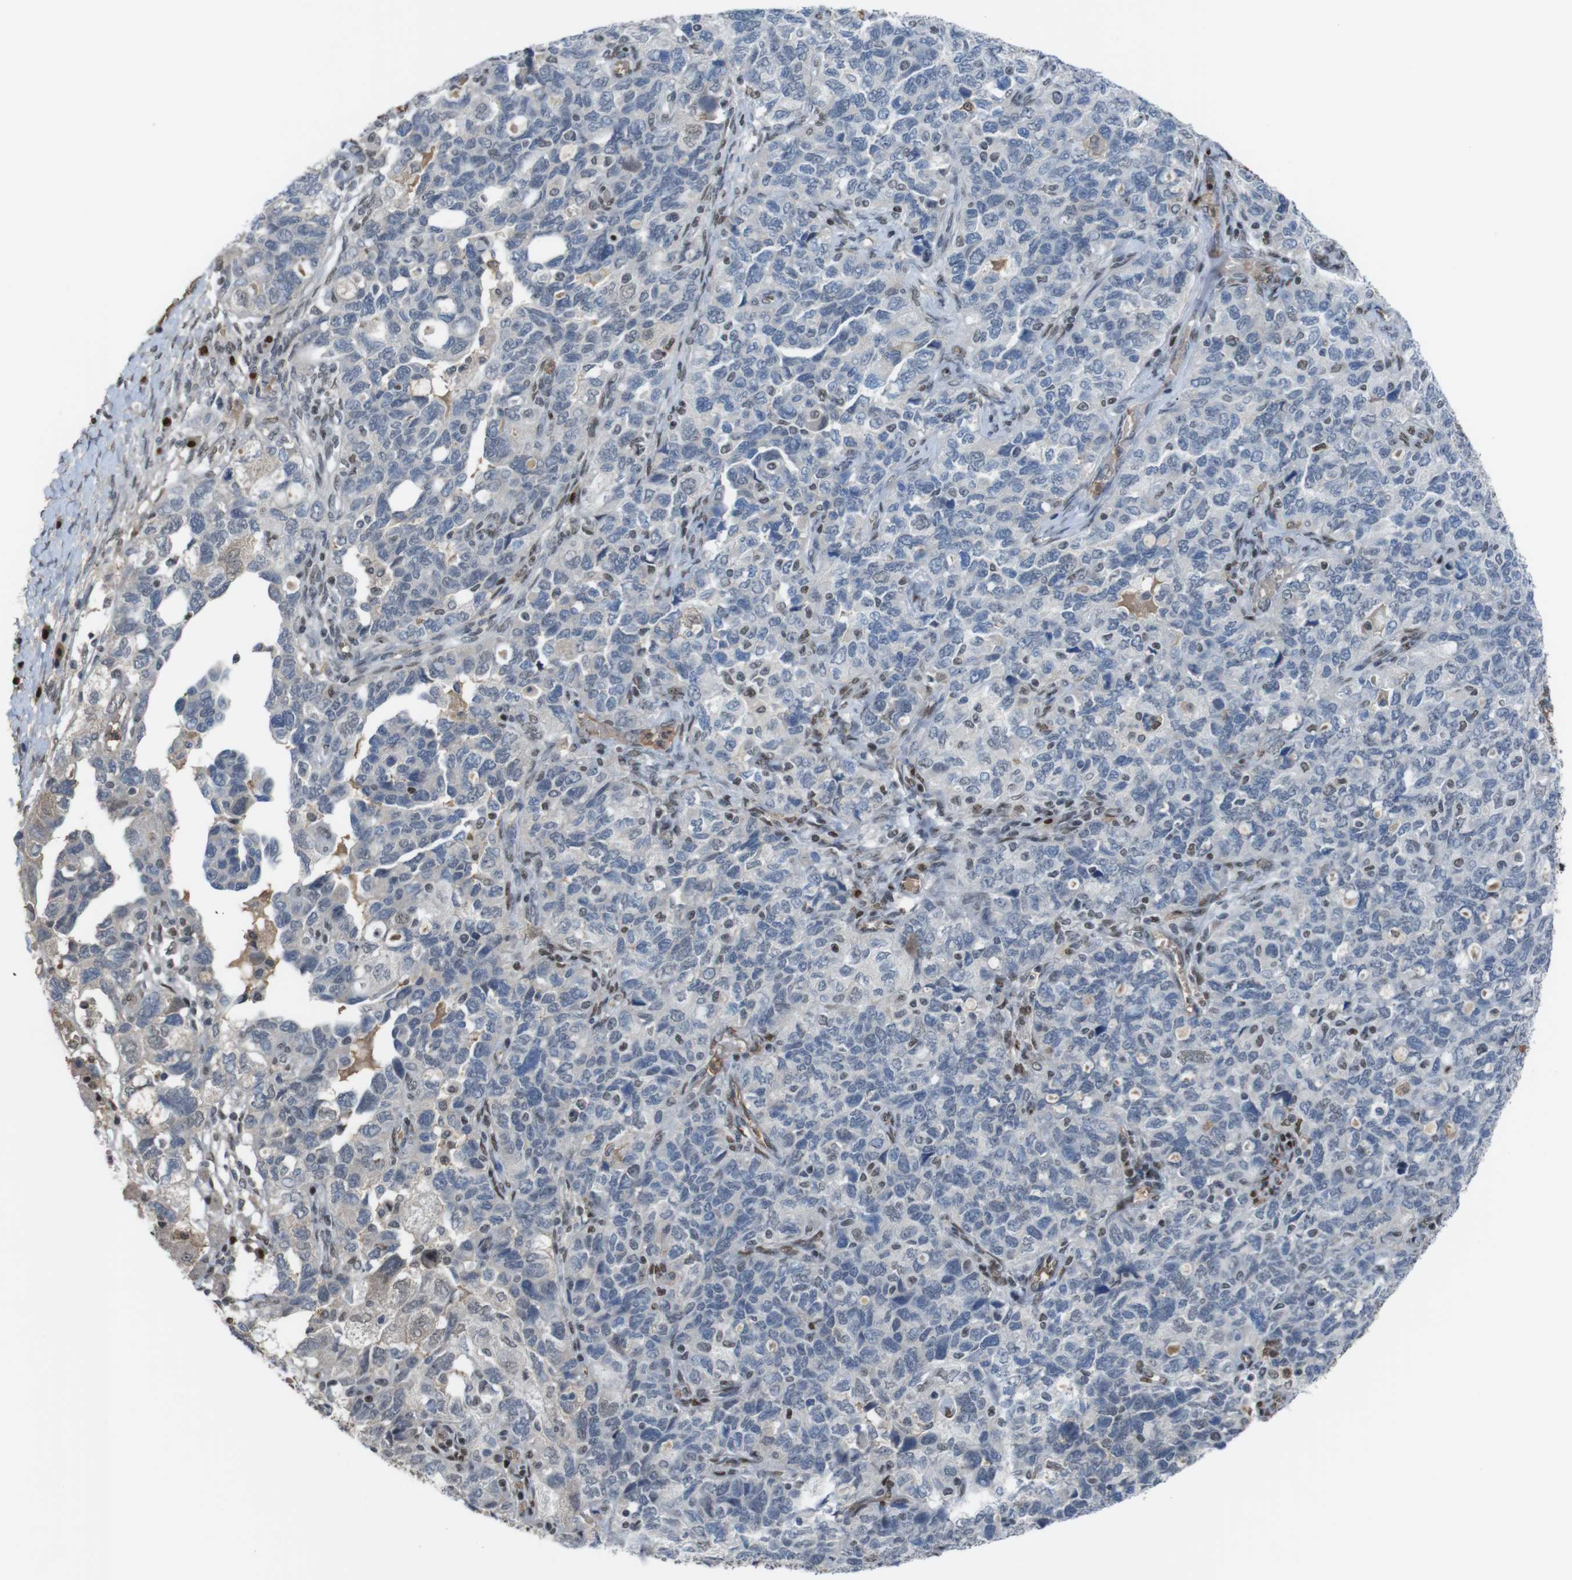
{"staining": {"intensity": "negative", "quantity": "none", "location": "none"}, "tissue": "ovarian cancer", "cell_type": "Tumor cells", "image_type": "cancer", "snomed": [{"axis": "morphology", "description": "Carcinoma, NOS"}, {"axis": "morphology", "description": "Cystadenocarcinoma, serous, NOS"}, {"axis": "topography", "description": "Ovary"}], "caption": "Ovarian cancer was stained to show a protein in brown. There is no significant expression in tumor cells. (DAB IHC, high magnification).", "gene": "SUB1", "patient": {"sex": "female", "age": 69}}